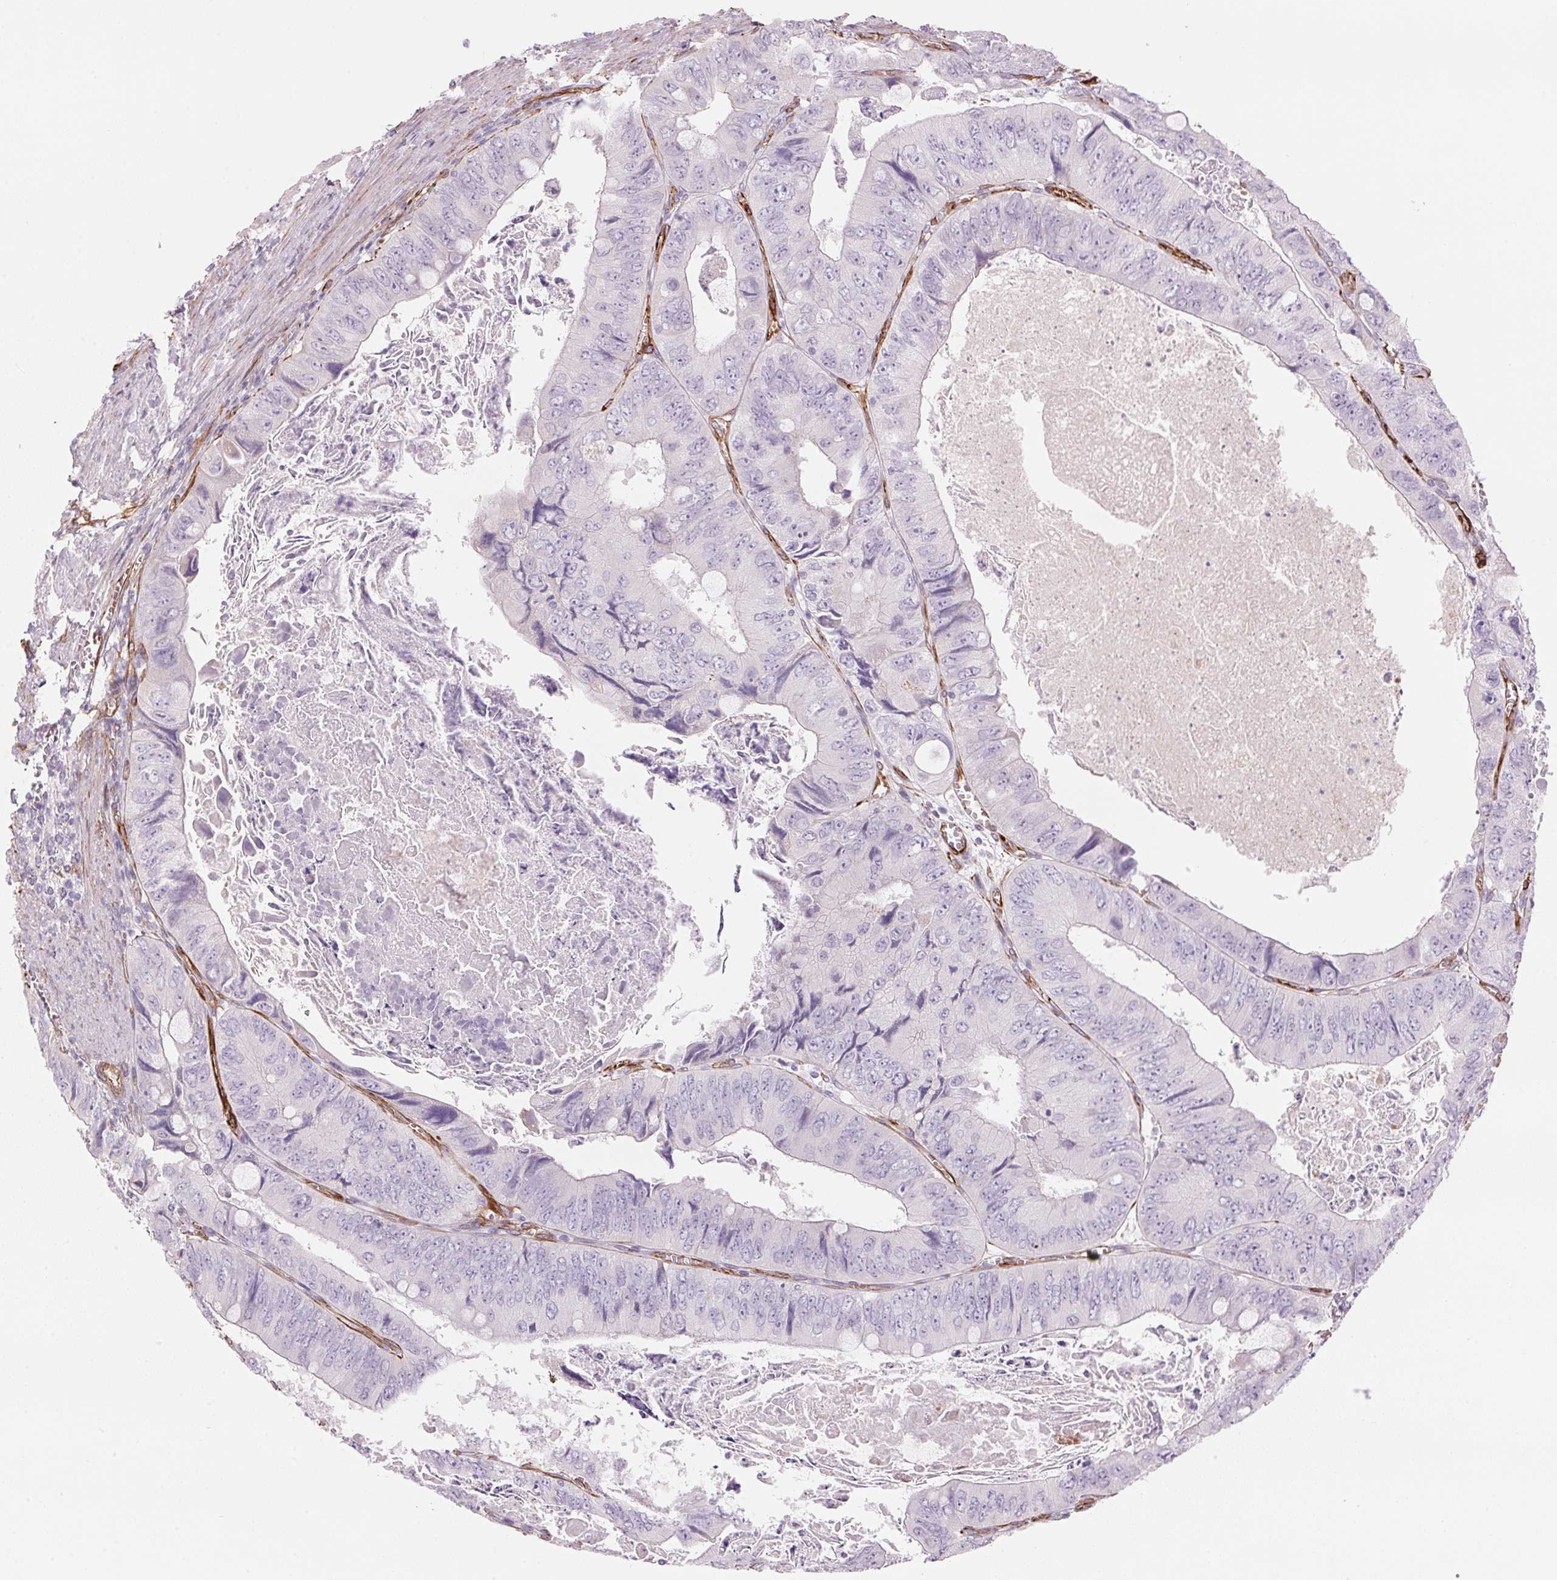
{"staining": {"intensity": "negative", "quantity": "none", "location": "none"}, "tissue": "colorectal cancer", "cell_type": "Tumor cells", "image_type": "cancer", "snomed": [{"axis": "morphology", "description": "Adenocarcinoma, NOS"}, {"axis": "topography", "description": "Colon"}], "caption": "Tumor cells are negative for brown protein staining in colorectal cancer (adenocarcinoma).", "gene": "CLPS", "patient": {"sex": "female", "age": 84}}